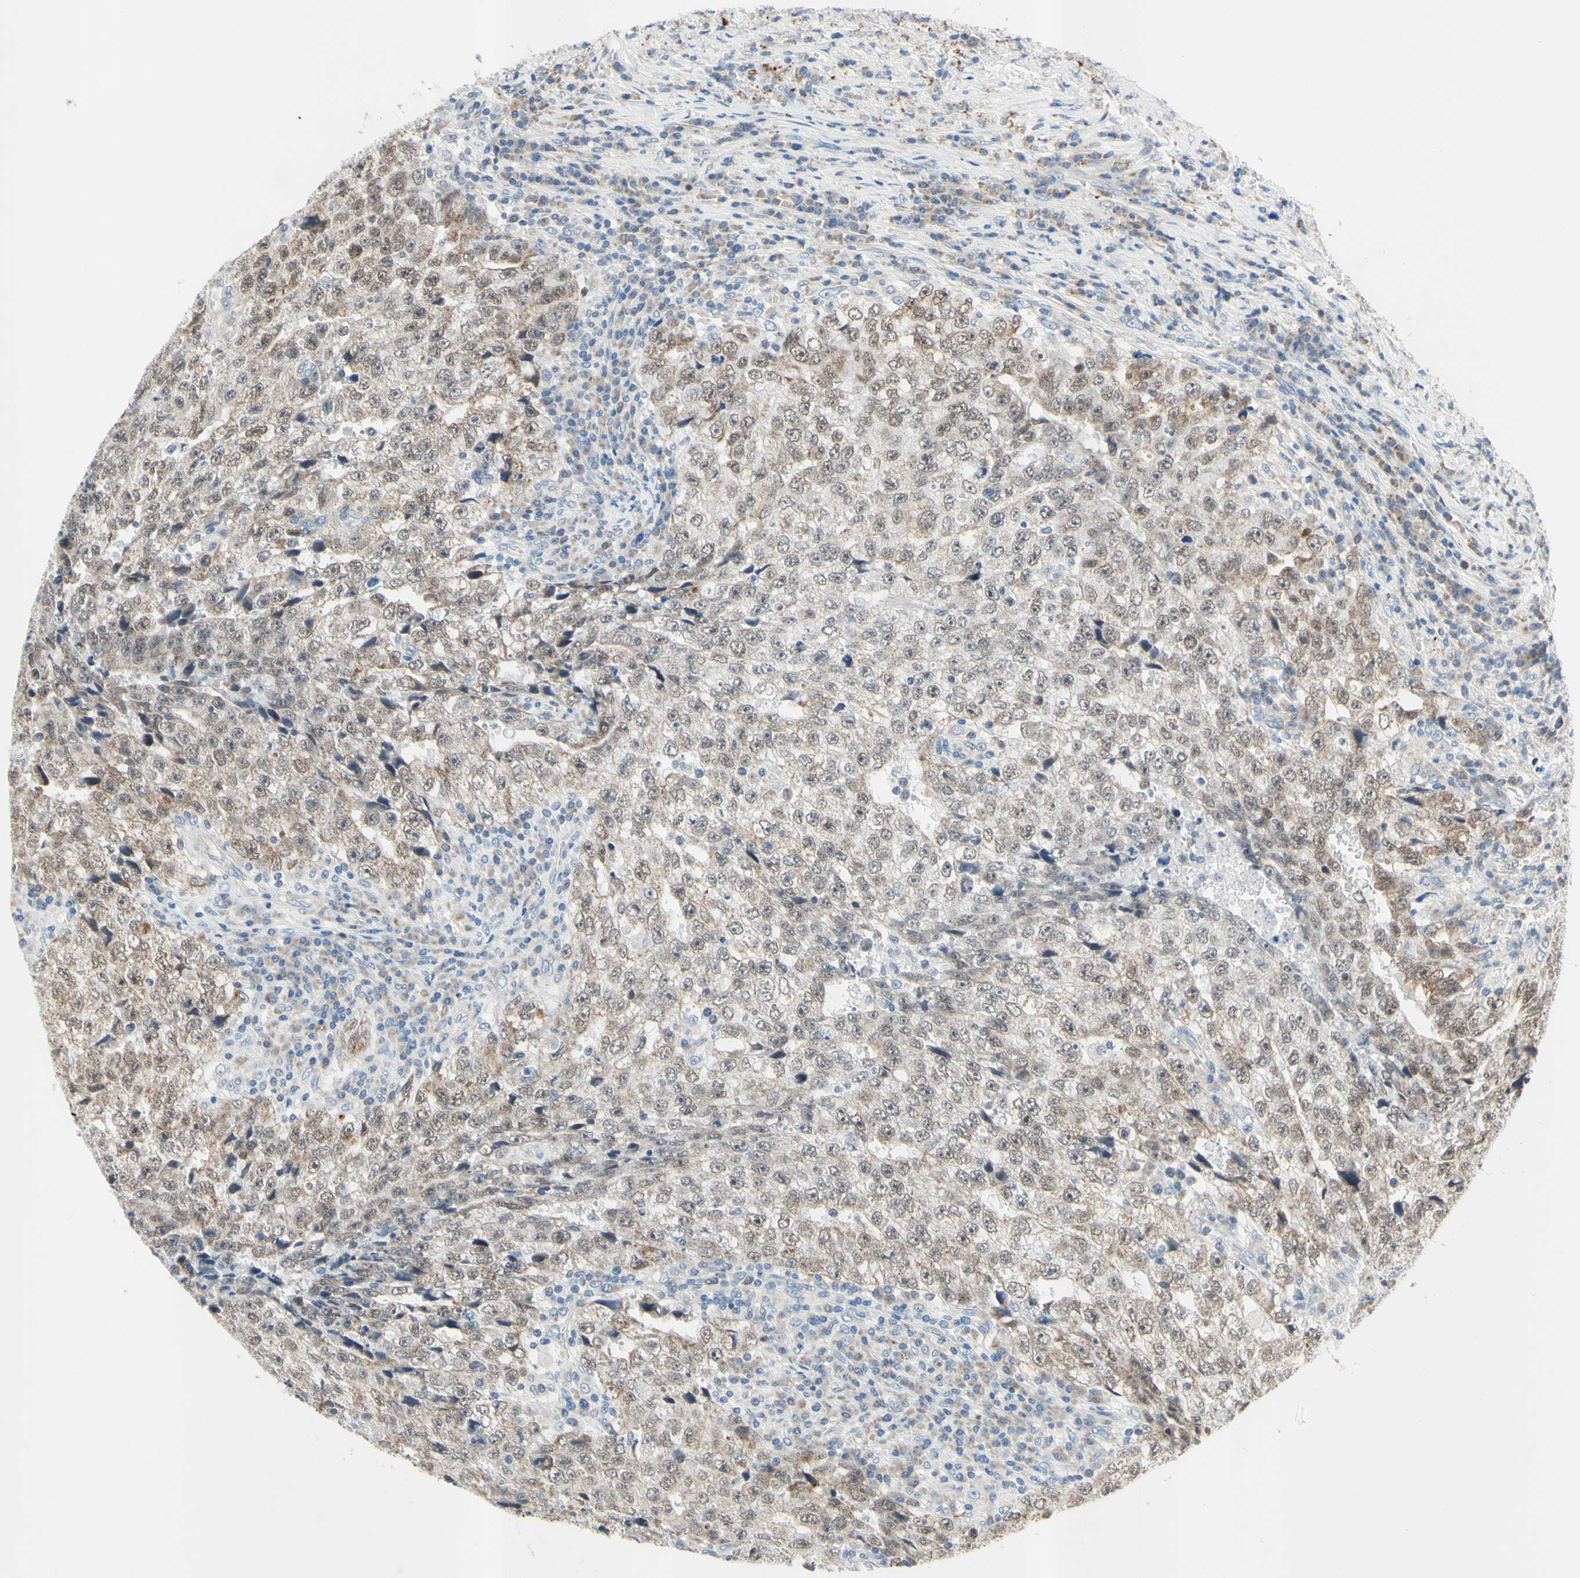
{"staining": {"intensity": "weak", "quantity": ">75%", "location": "cytoplasmic/membranous"}, "tissue": "testis cancer", "cell_type": "Tumor cells", "image_type": "cancer", "snomed": [{"axis": "morphology", "description": "Necrosis, NOS"}, {"axis": "morphology", "description": "Carcinoma, Embryonal, NOS"}, {"axis": "topography", "description": "Testis"}], "caption": "Embryonal carcinoma (testis) stained with a protein marker displays weak staining in tumor cells.", "gene": "MFF", "patient": {"sex": "male", "age": 19}}